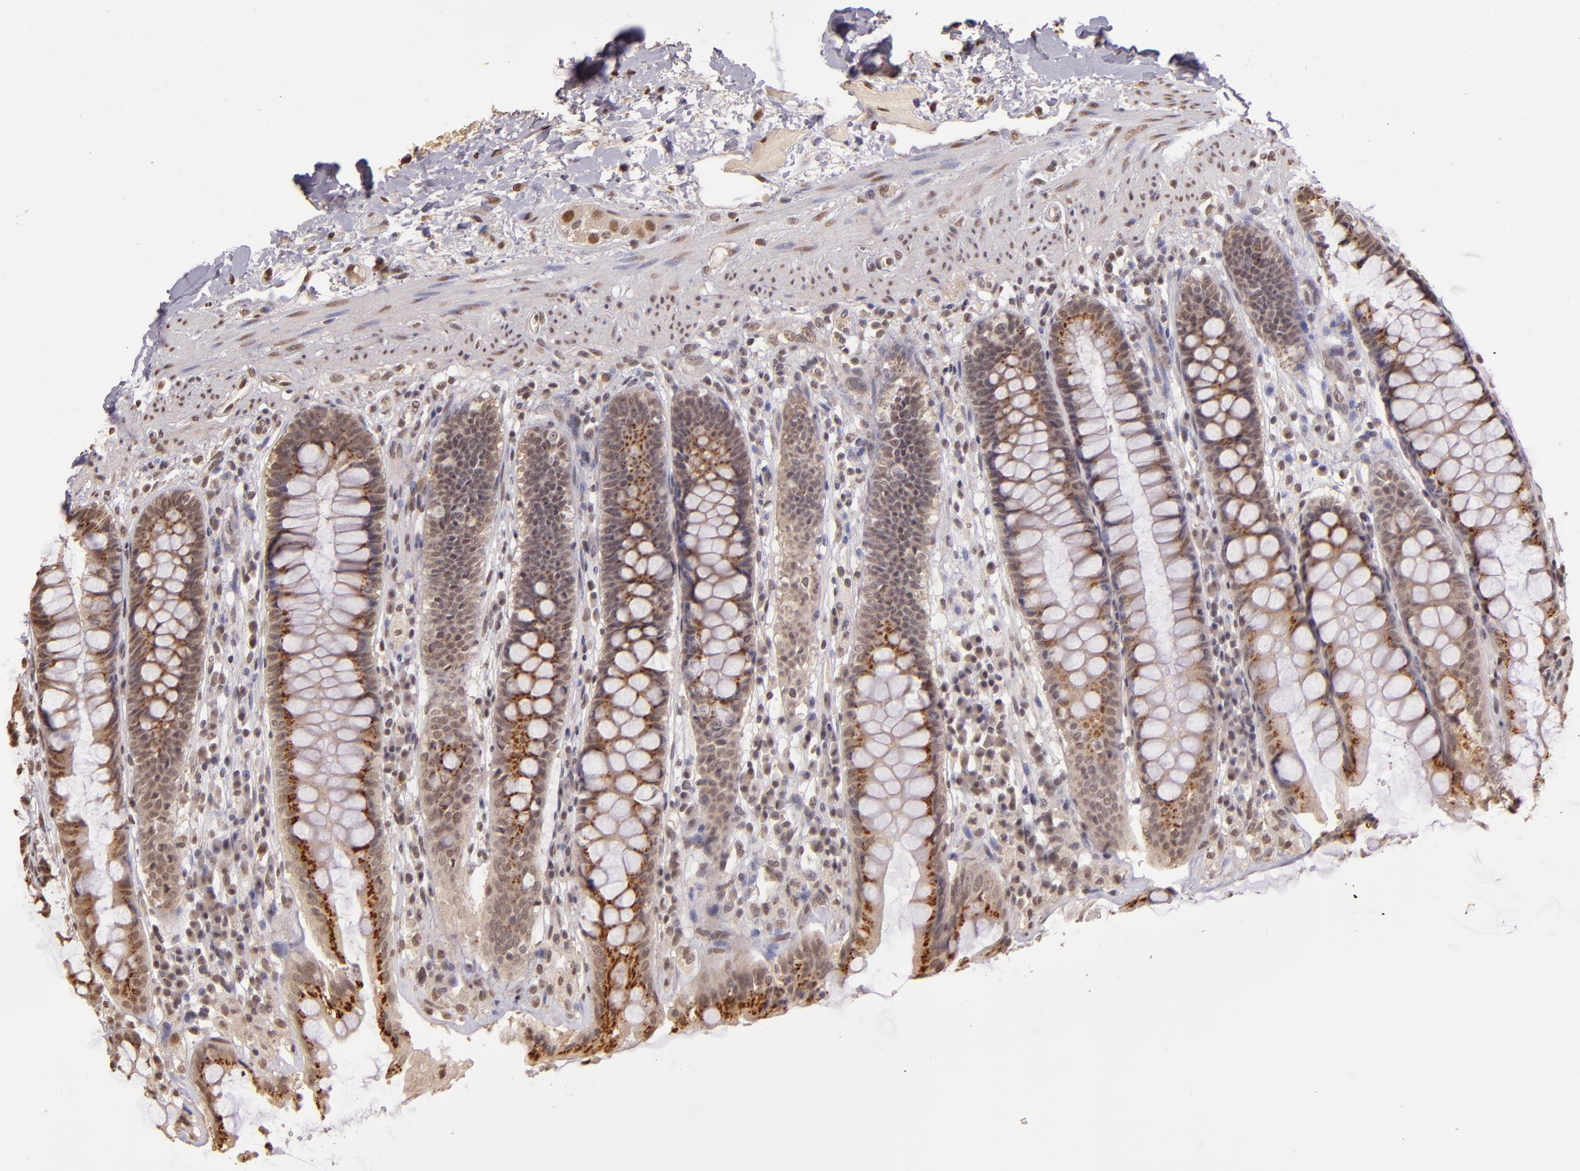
{"staining": {"intensity": "moderate", "quantity": "25%-75%", "location": "cytoplasmic/membranous,nuclear"}, "tissue": "rectum", "cell_type": "Glandular cells", "image_type": "normal", "snomed": [{"axis": "morphology", "description": "Normal tissue, NOS"}, {"axis": "topography", "description": "Rectum"}], "caption": "Rectum stained with immunohistochemistry (IHC) exhibits moderate cytoplasmic/membranous,nuclear positivity in approximately 25%-75% of glandular cells.", "gene": "CUL1", "patient": {"sex": "female", "age": 46}}